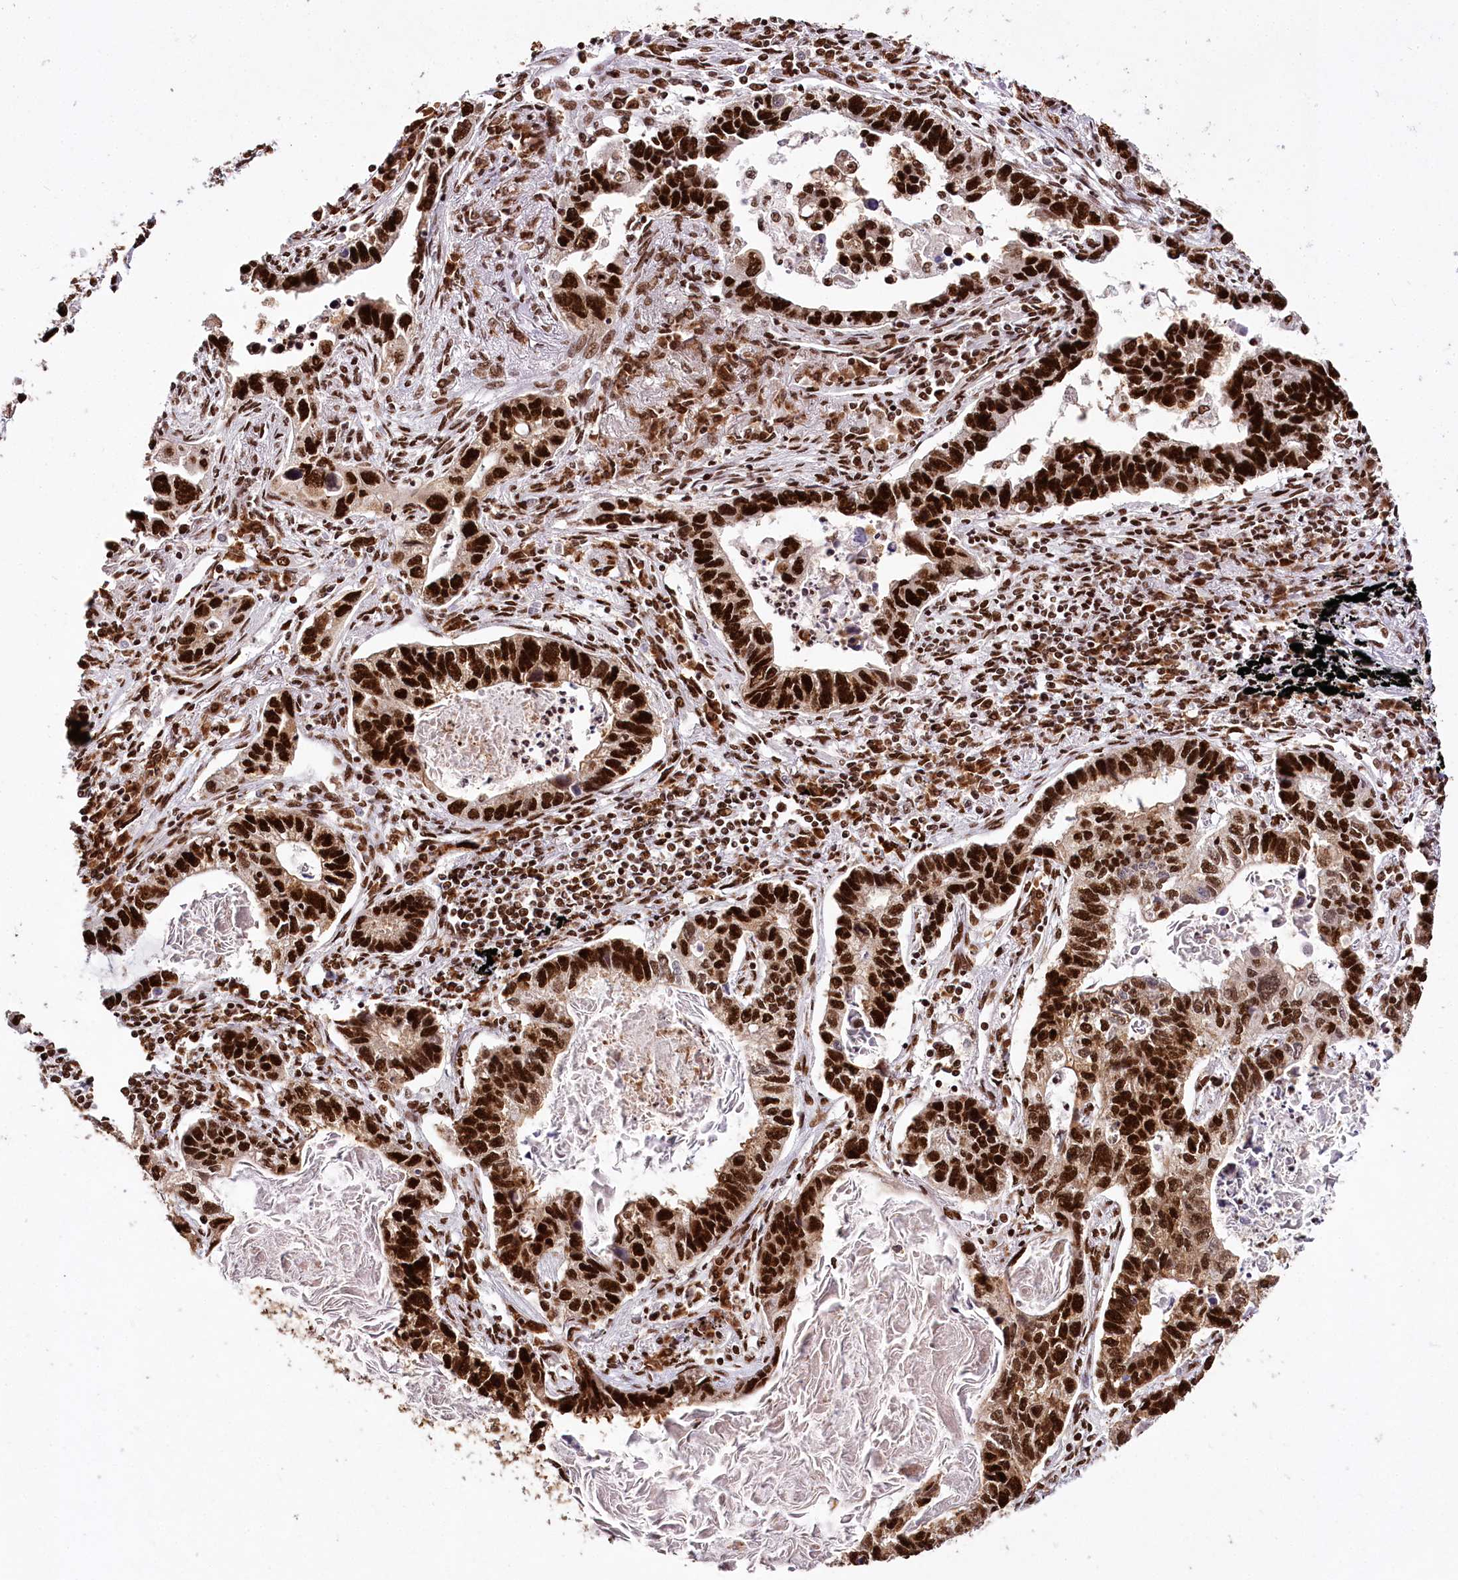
{"staining": {"intensity": "strong", "quantity": ">75%", "location": "cytoplasmic/membranous,nuclear"}, "tissue": "lung cancer", "cell_type": "Tumor cells", "image_type": "cancer", "snomed": [{"axis": "morphology", "description": "Adenocarcinoma, NOS"}, {"axis": "topography", "description": "Lung"}], "caption": "Immunohistochemistry (DAB) staining of human lung cancer (adenocarcinoma) demonstrates strong cytoplasmic/membranous and nuclear protein expression in about >75% of tumor cells. The staining was performed using DAB, with brown indicating positive protein expression. Nuclei are stained blue with hematoxylin.", "gene": "SMARCE1", "patient": {"sex": "male", "age": 67}}